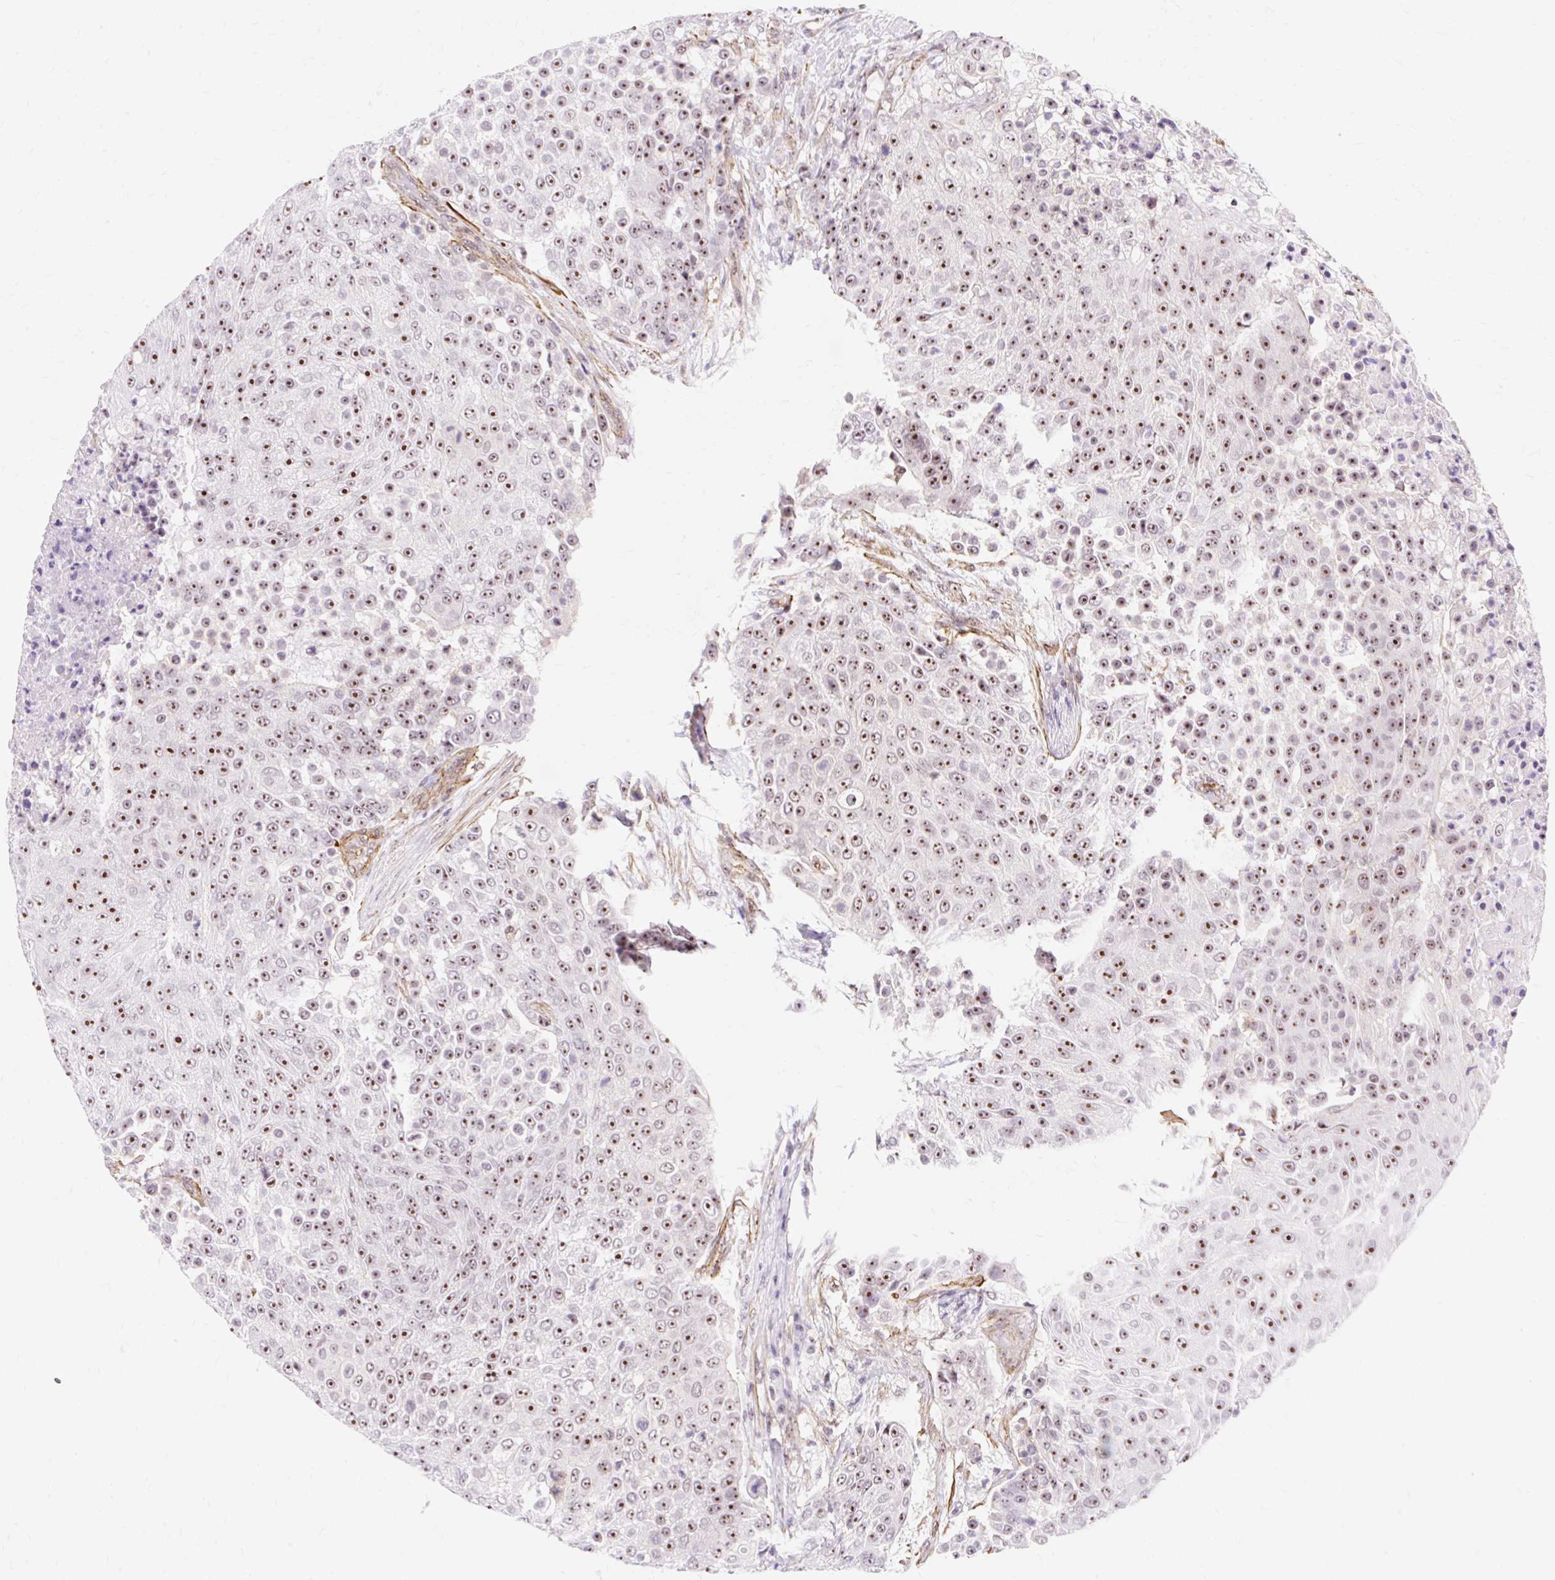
{"staining": {"intensity": "moderate", "quantity": ">75%", "location": "nuclear"}, "tissue": "urothelial cancer", "cell_type": "Tumor cells", "image_type": "cancer", "snomed": [{"axis": "morphology", "description": "Urothelial carcinoma, High grade"}, {"axis": "topography", "description": "Urinary bladder"}], "caption": "Brown immunohistochemical staining in urothelial carcinoma (high-grade) exhibits moderate nuclear staining in about >75% of tumor cells.", "gene": "OBP2A", "patient": {"sex": "female", "age": 63}}